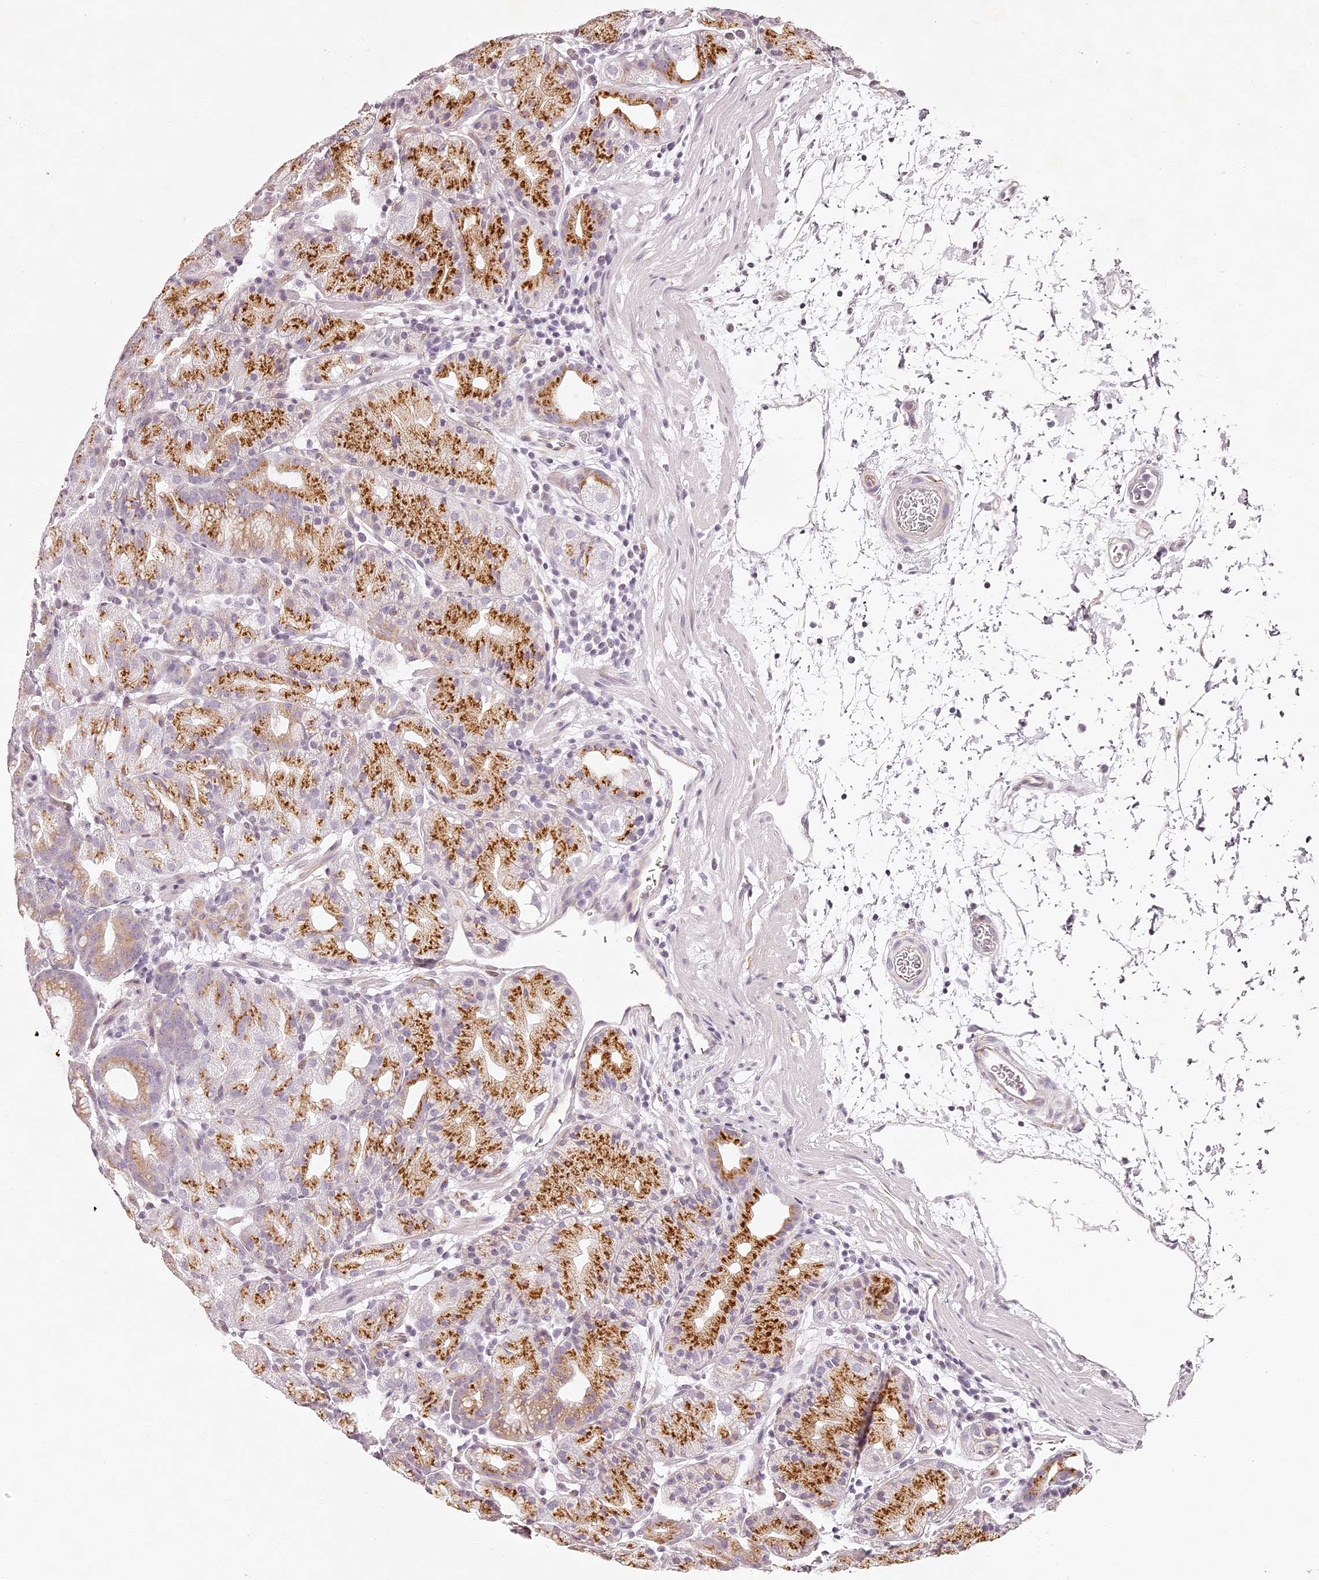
{"staining": {"intensity": "strong", "quantity": "25%-75%", "location": "cytoplasmic/membranous"}, "tissue": "stomach", "cell_type": "Glandular cells", "image_type": "normal", "snomed": [{"axis": "morphology", "description": "Normal tissue, NOS"}, {"axis": "topography", "description": "Stomach, upper"}], "caption": "IHC of unremarkable human stomach exhibits high levels of strong cytoplasmic/membranous staining in approximately 25%-75% of glandular cells.", "gene": "ELAPOR1", "patient": {"sex": "male", "age": 48}}